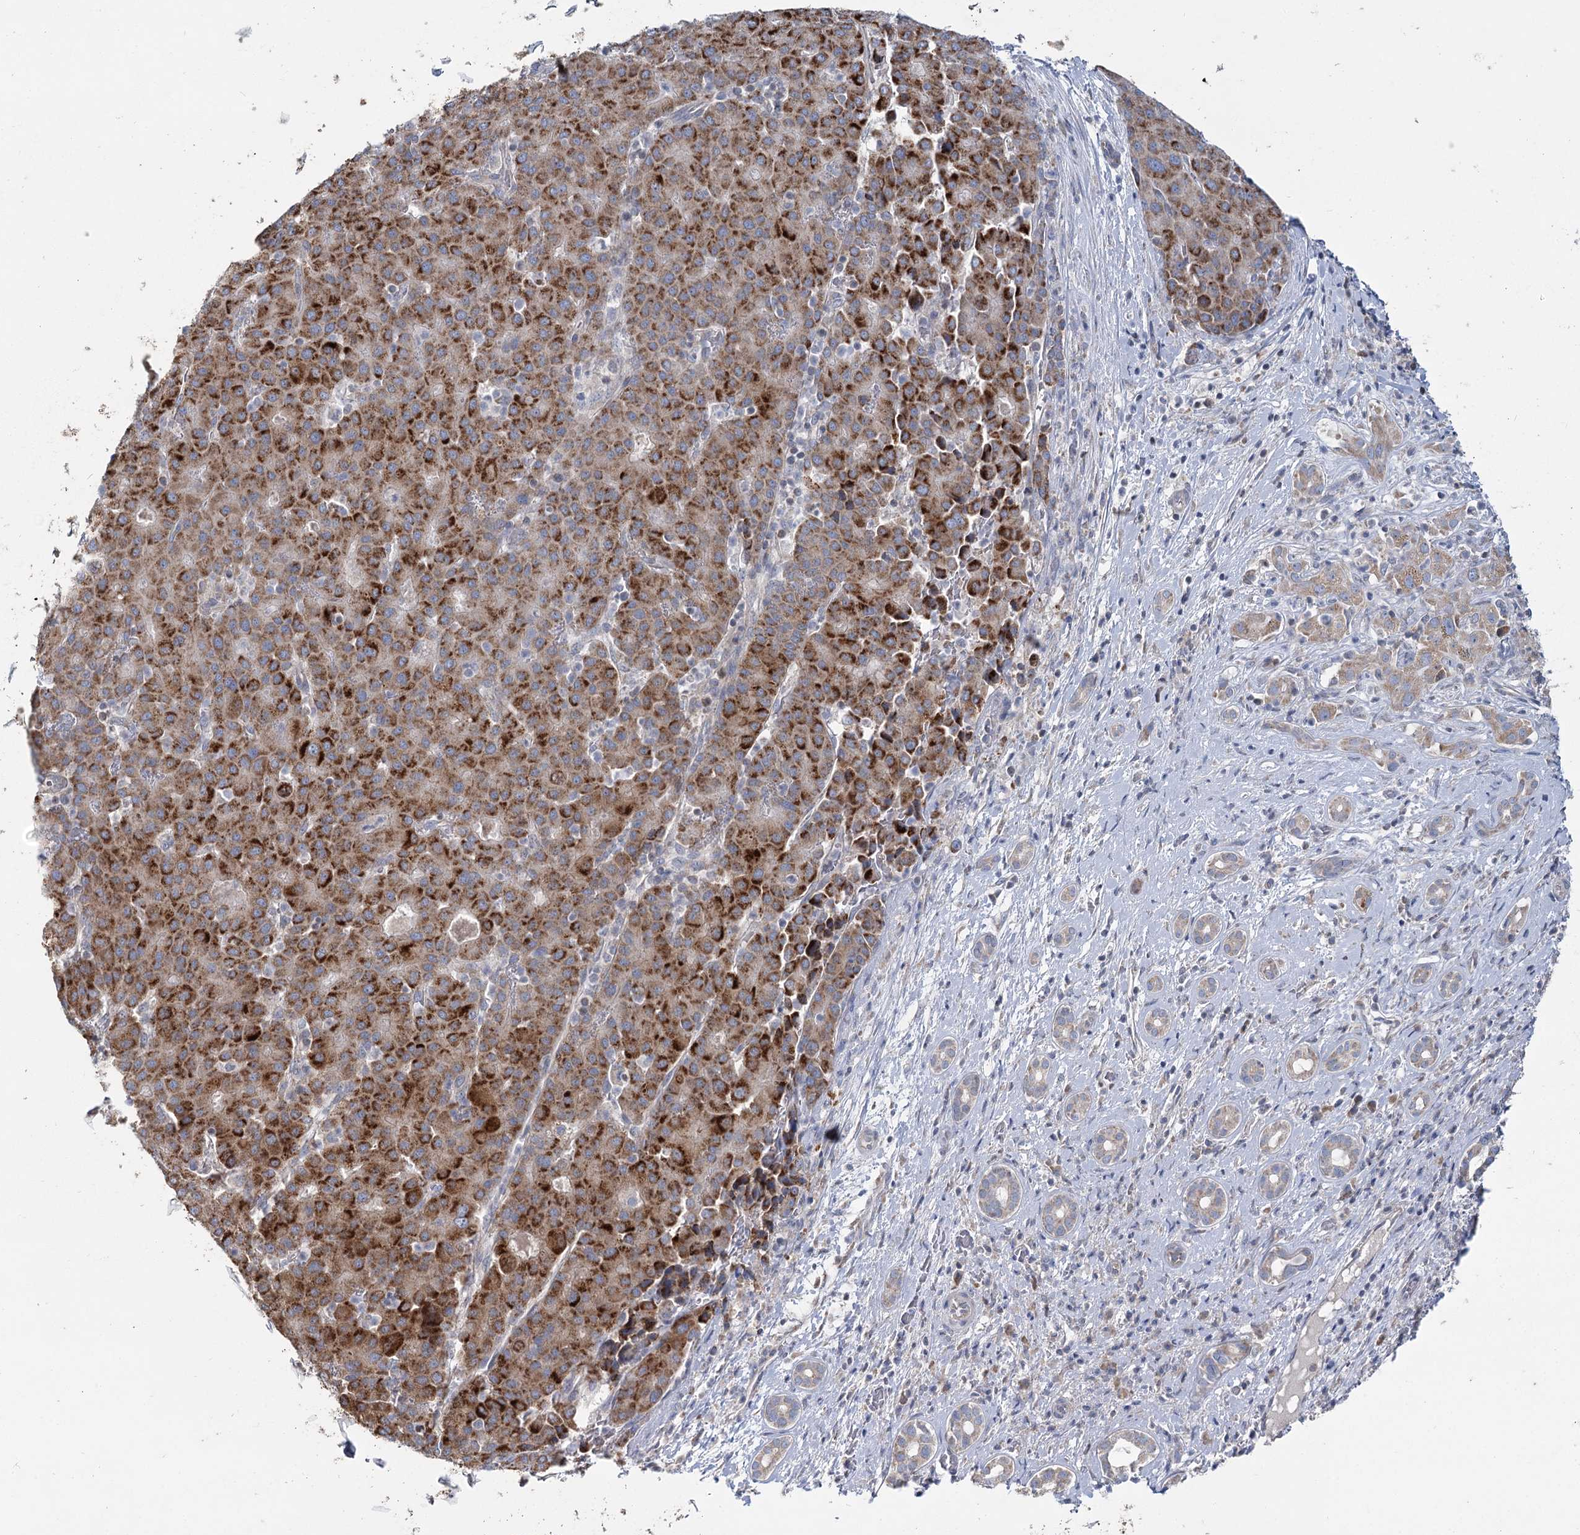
{"staining": {"intensity": "strong", "quantity": ">75%", "location": "cytoplasmic/membranous"}, "tissue": "liver cancer", "cell_type": "Tumor cells", "image_type": "cancer", "snomed": [{"axis": "morphology", "description": "Carcinoma, Hepatocellular, NOS"}, {"axis": "topography", "description": "Liver"}], "caption": "Immunohistochemistry (DAB (3,3'-diaminobenzidine)) staining of liver hepatocellular carcinoma exhibits strong cytoplasmic/membranous protein expression in approximately >75% of tumor cells. (Brightfield microscopy of DAB IHC at high magnification).", "gene": "ACOX2", "patient": {"sex": "male", "age": 65}}